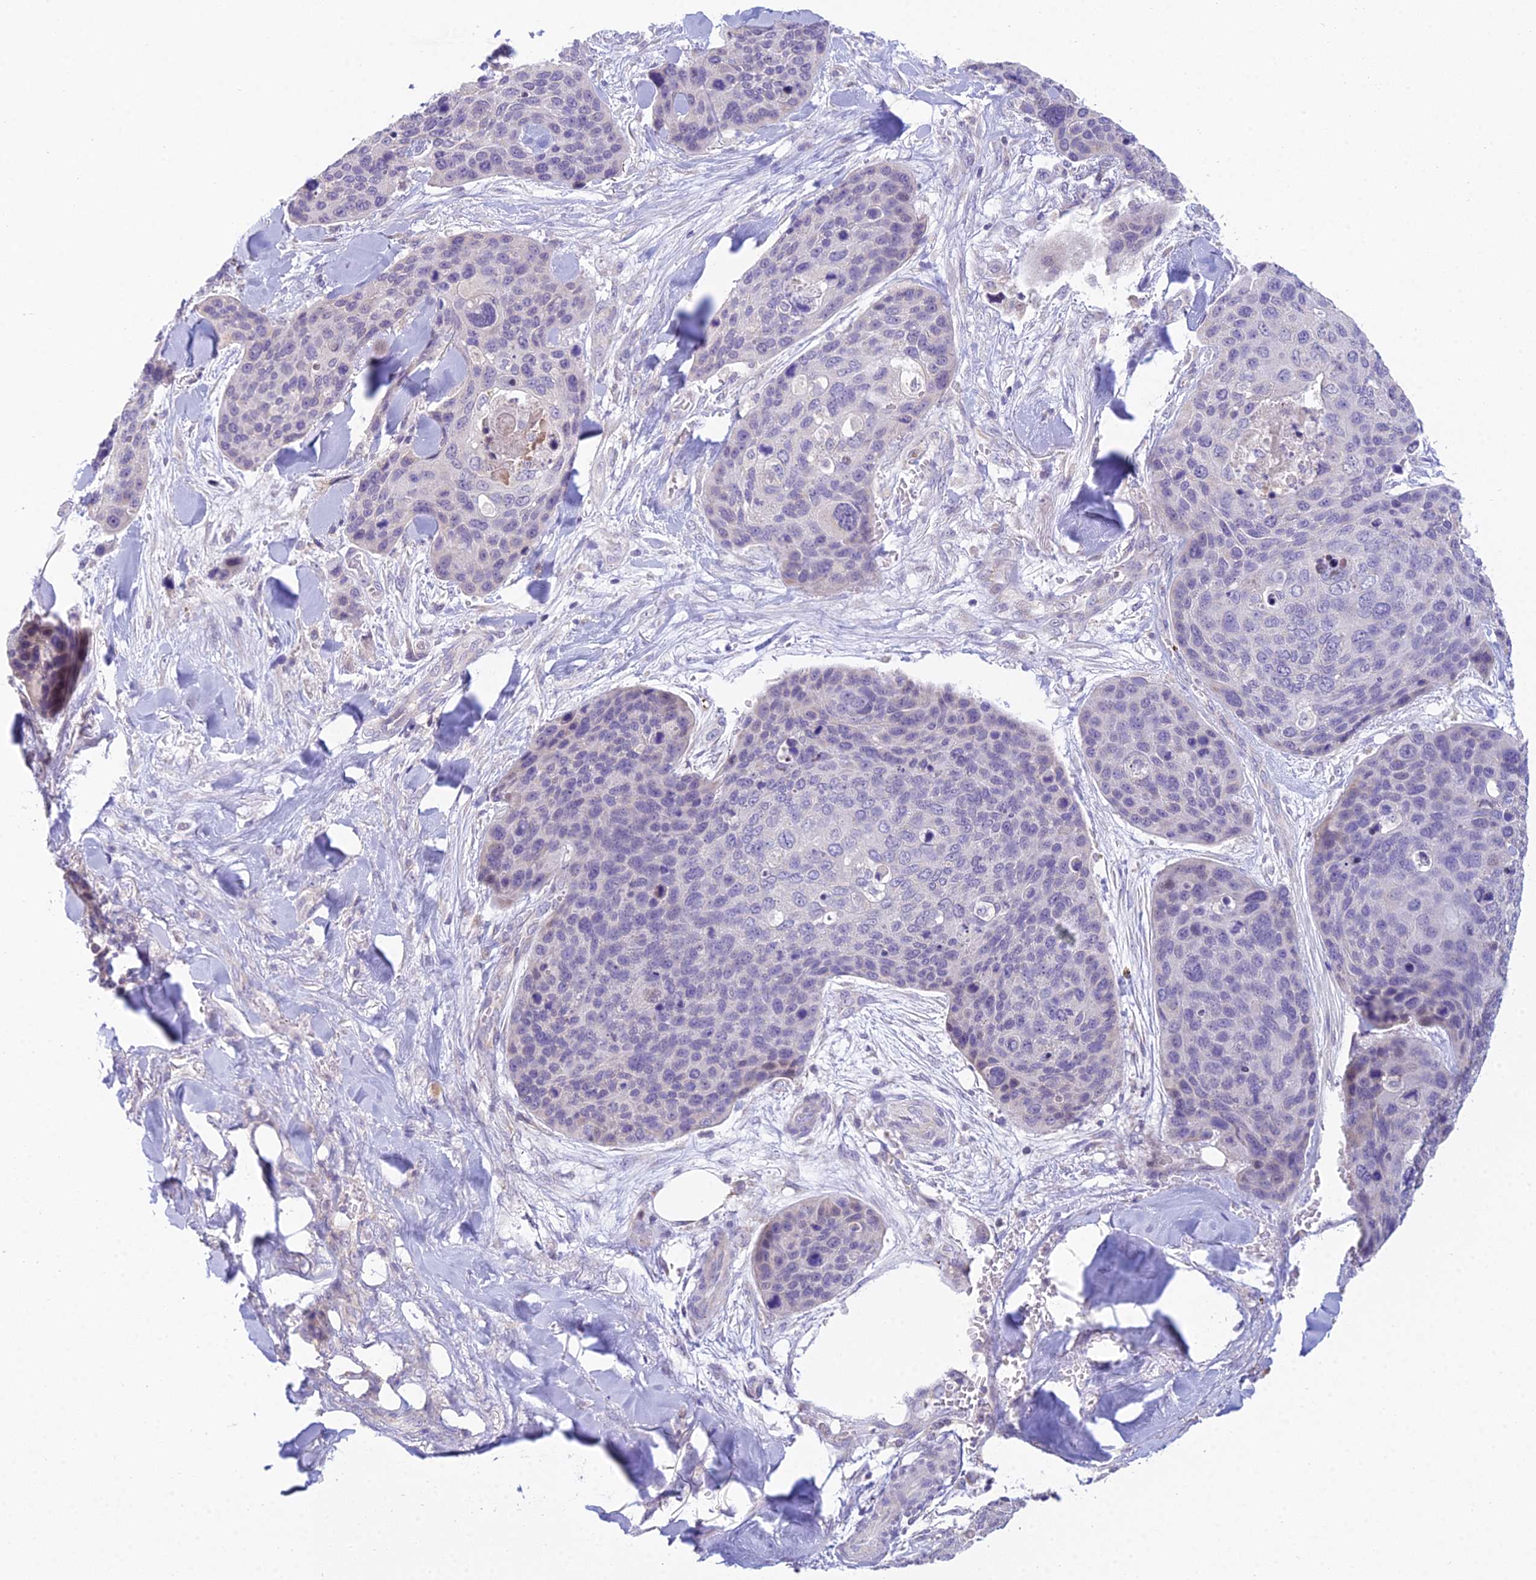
{"staining": {"intensity": "negative", "quantity": "none", "location": "none"}, "tissue": "skin cancer", "cell_type": "Tumor cells", "image_type": "cancer", "snomed": [{"axis": "morphology", "description": "Basal cell carcinoma"}, {"axis": "topography", "description": "Skin"}], "caption": "Immunohistochemical staining of human basal cell carcinoma (skin) demonstrates no significant expression in tumor cells. (Brightfield microscopy of DAB immunohistochemistry (IHC) at high magnification).", "gene": "CFAP206", "patient": {"sex": "female", "age": 74}}